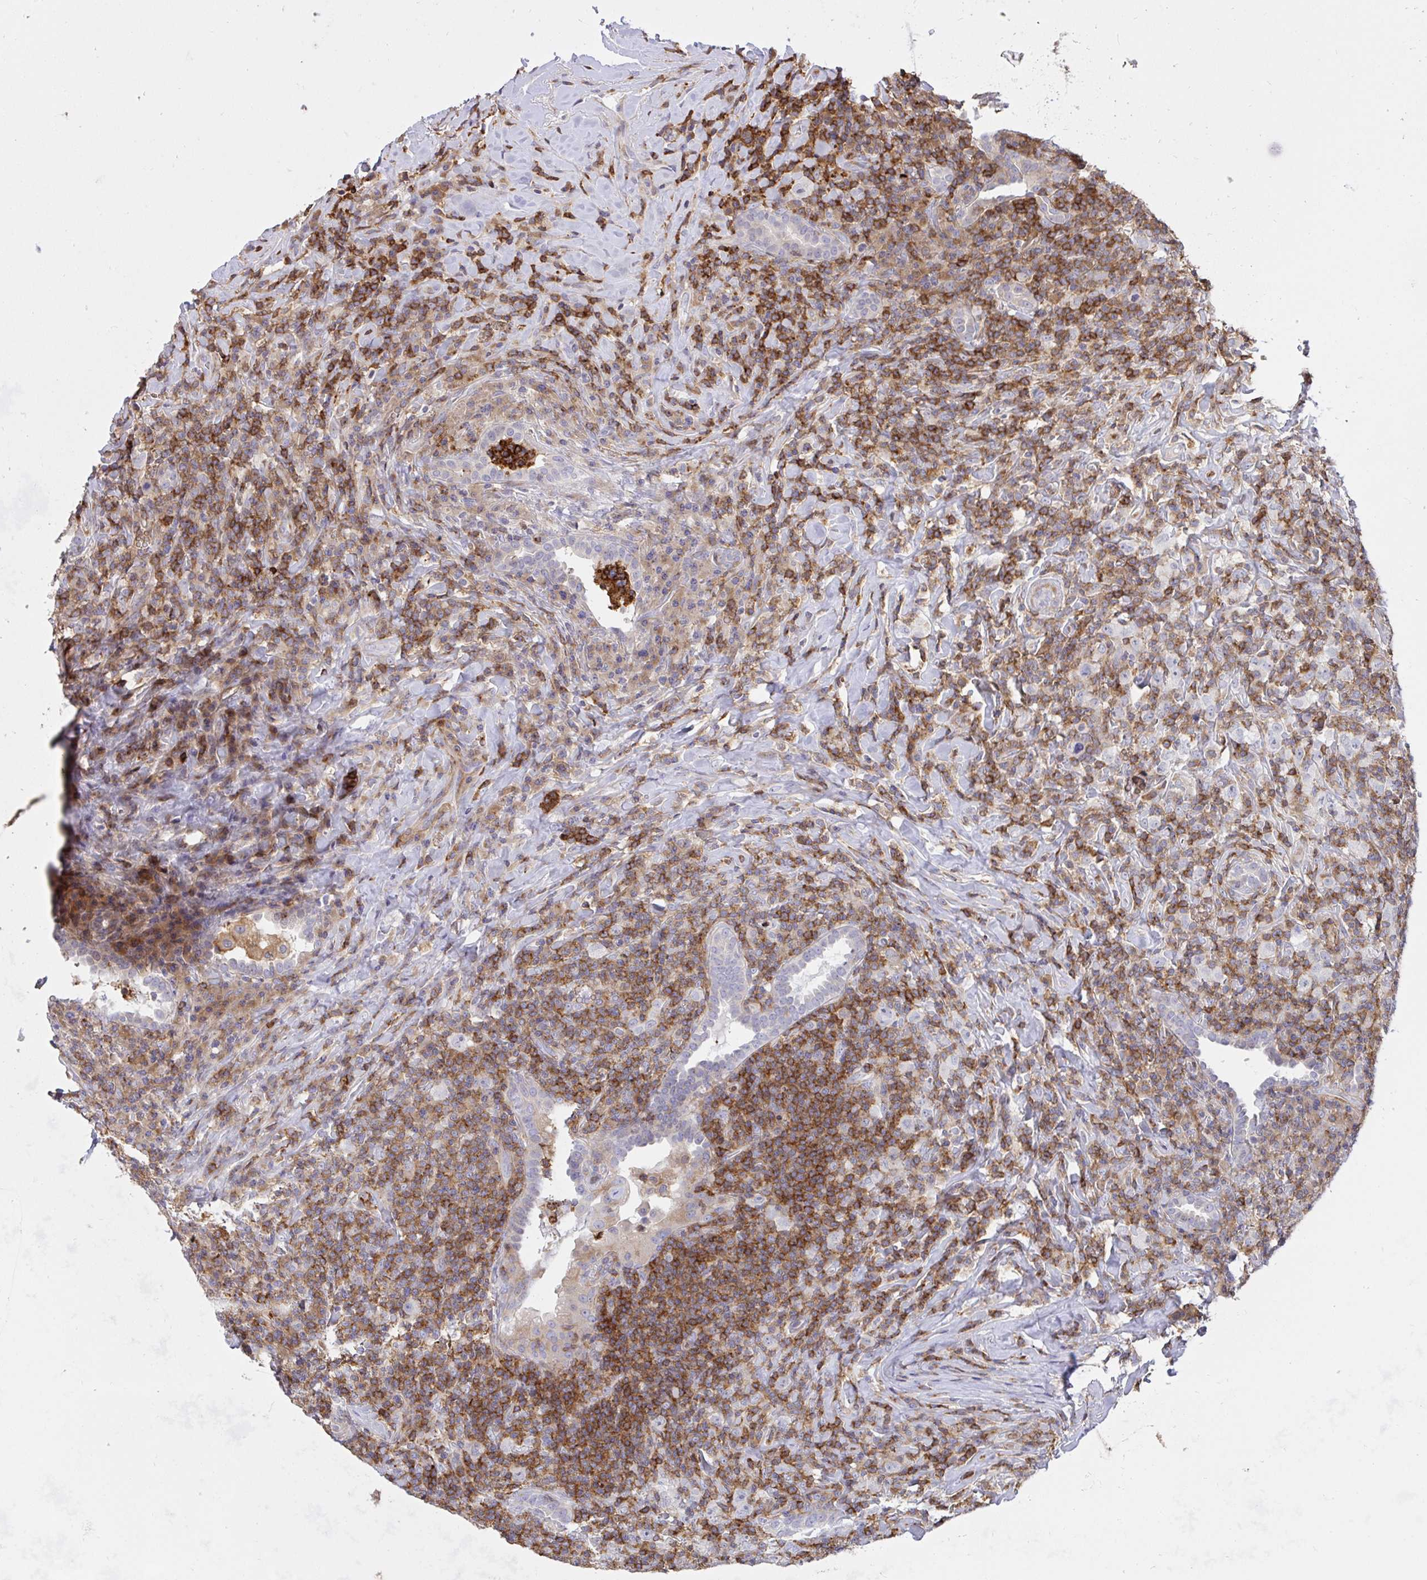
{"staining": {"intensity": "negative", "quantity": "none", "location": "none"}, "tissue": "lymphoma", "cell_type": "Tumor cells", "image_type": "cancer", "snomed": [{"axis": "morphology", "description": "Hodgkin's disease, NOS"}, {"axis": "topography", "description": "Lung"}], "caption": "Immunohistochemistry (IHC) of human Hodgkin's disease exhibits no positivity in tumor cells. (DAB immunohistochemistry (IHC), high magnification).", "gene": "ERI1", "patient": {"sex": "male", "age": 17}}